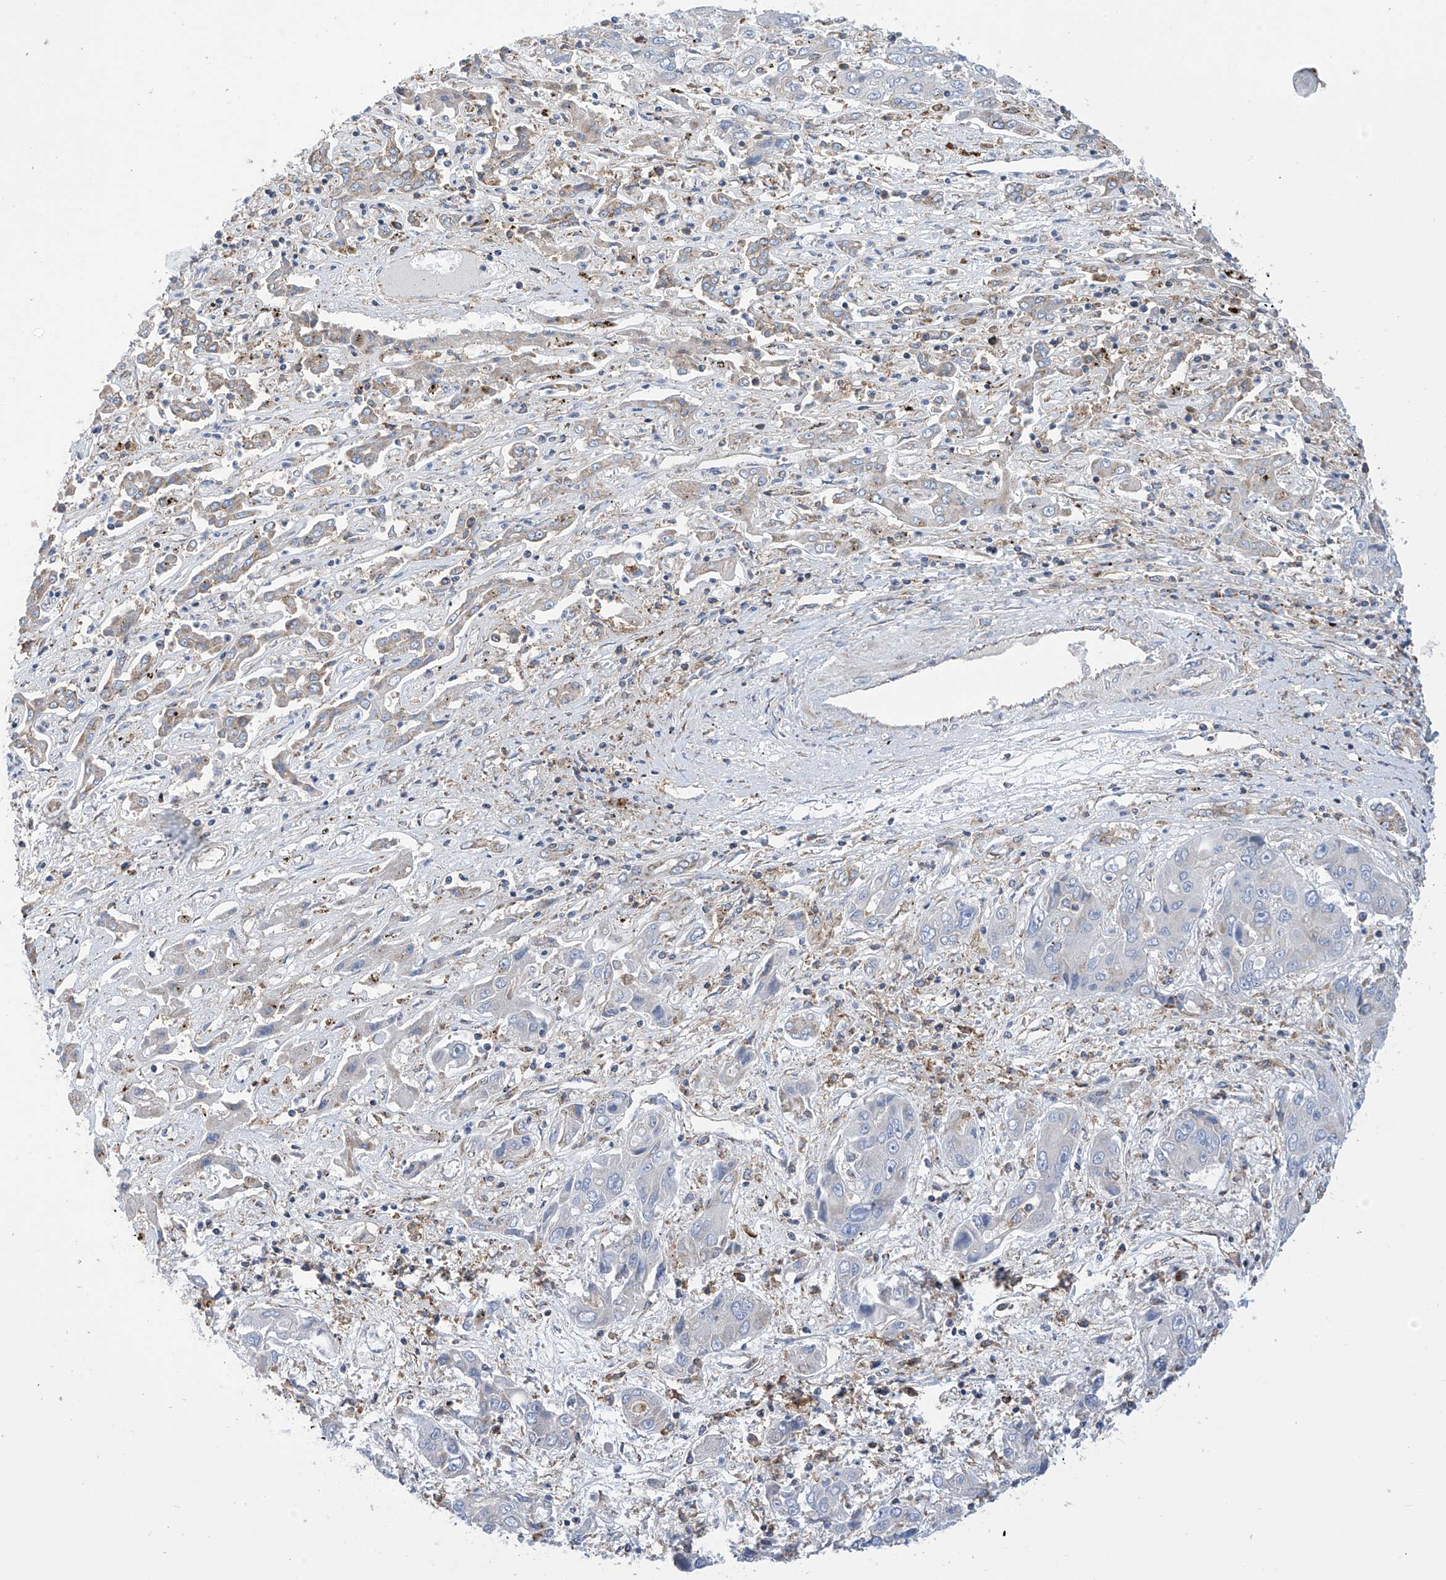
{"staining": {"intensity": "negative", "quantity": "none", "location": "none"}, "tissue": "liver cancer", "cell_type": "Tumor cells", "image_type": "cancer", "snomed": [{"axis": "morphology", "description": "Cholangiocarcinoma"}, {"axis": "topography", "description": "Liver"}], "caption": "An immunohistochemistry (IHC) image of liver cholangiocarcinoma is shown. There is no staining in tumor cells of liver cholangiocarcinoma.", "gene": "P2RX7", "patient": {"sex": "male", "age": 67}}